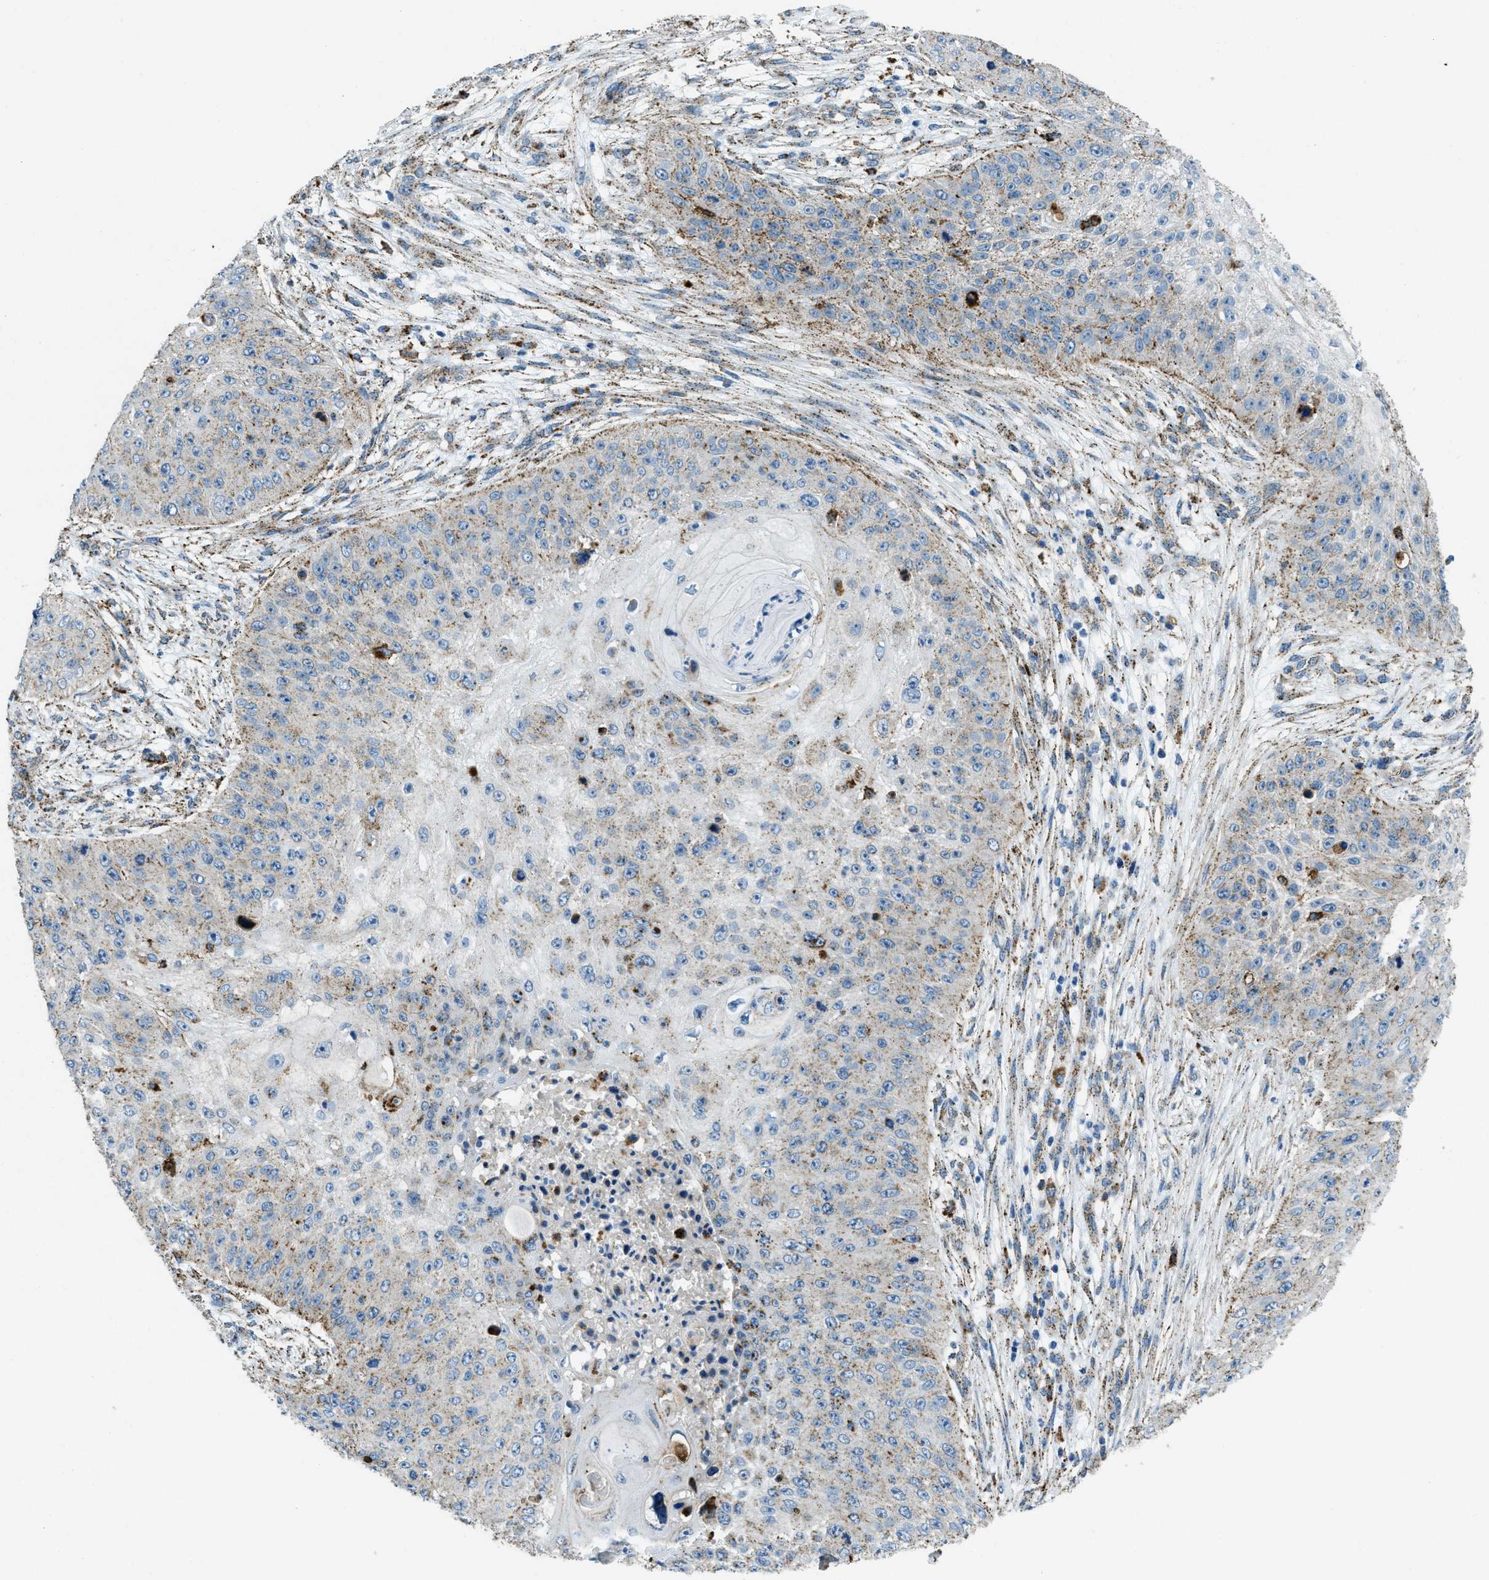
{"staining": {"intensity": "moderate", "quantity": "25%-75%", "location": "cytoplasmic/membranous"}, "tissue": "skin cancer", "cell_type": "Tumor cells", "image_type": "cancer", "snomed": [{"axis": "morphology", "description": "Squamous cell carcinoma, NOS"}, {"axis": "topography", "description": "Skin"}], "caption": "Immunohistochemistry (IHC) photomicrograph of neoplastic tissue: human skin squamous cell carcinoma stained using immunohistochemistry demonstrates medium levels of moderate protein expression localized specifically in the cytoplasmic/membranous of tumor cells, appearing as a cytoplasmic/membranous brown color.", "gene": "SCARB2", "patient": {"sex": "female", "age": 80}}